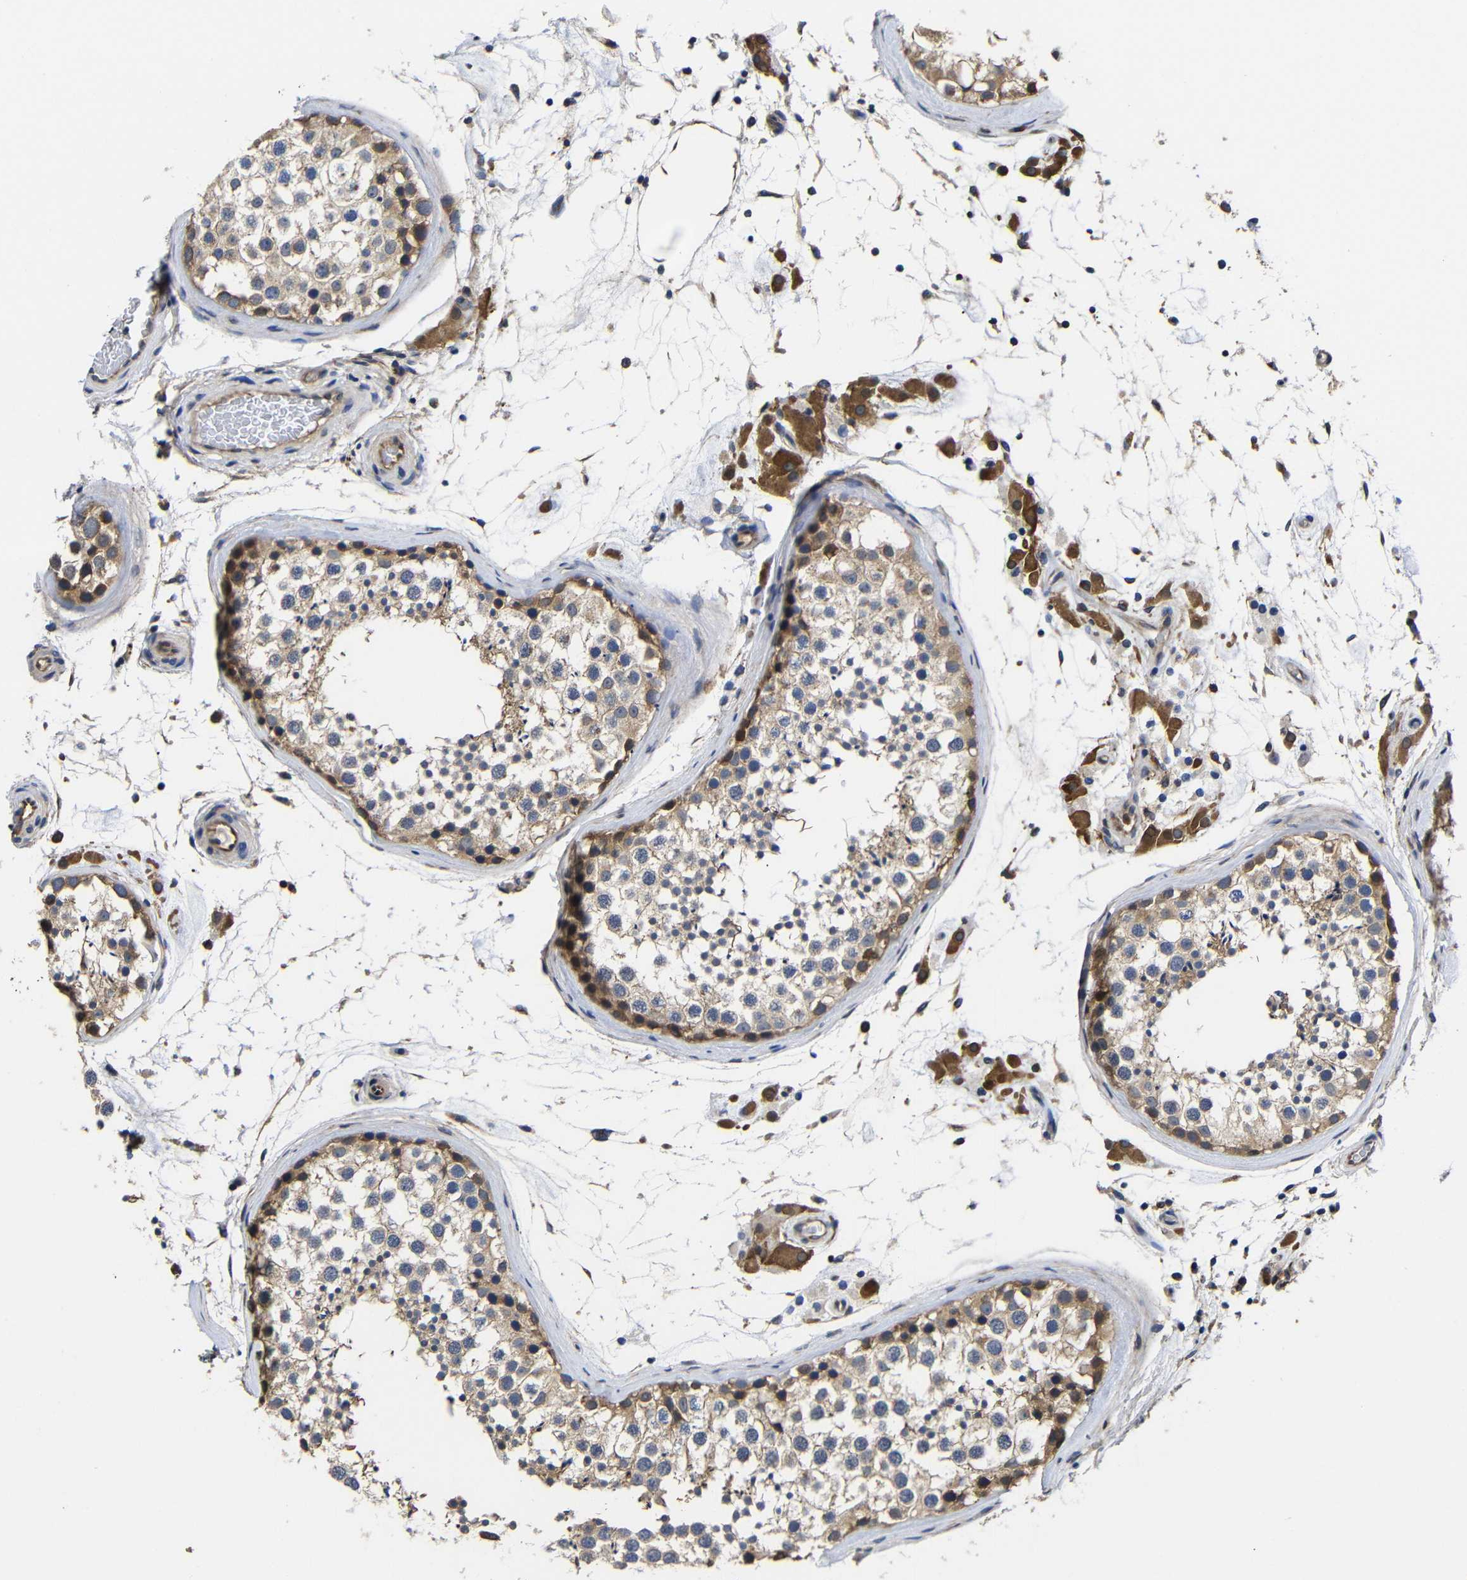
{"staining": {"intensity": "moderate", "quantity": ">75%", "location": "cytoplasmic/membranous"}, "tissue": "testis", "cell_type": "Cells in seminiferous ducts", "image_type": "normal", "snomed": [{"axis": "morphology", "description": "Normal tissue, NOS"}, {"axis": "topography", "description": "Testis"}], "caption": "Protein staining by immunohistochemistry (IHC) shows moderate cytoplasmic/membranous expression in approximately >75% of cells in seminiferous ducts in benign testis. (IHC, brightfield microscopy, high magnification).", "gene": "LRRCC1", "patient": {"sex": "male", "age": 46}}